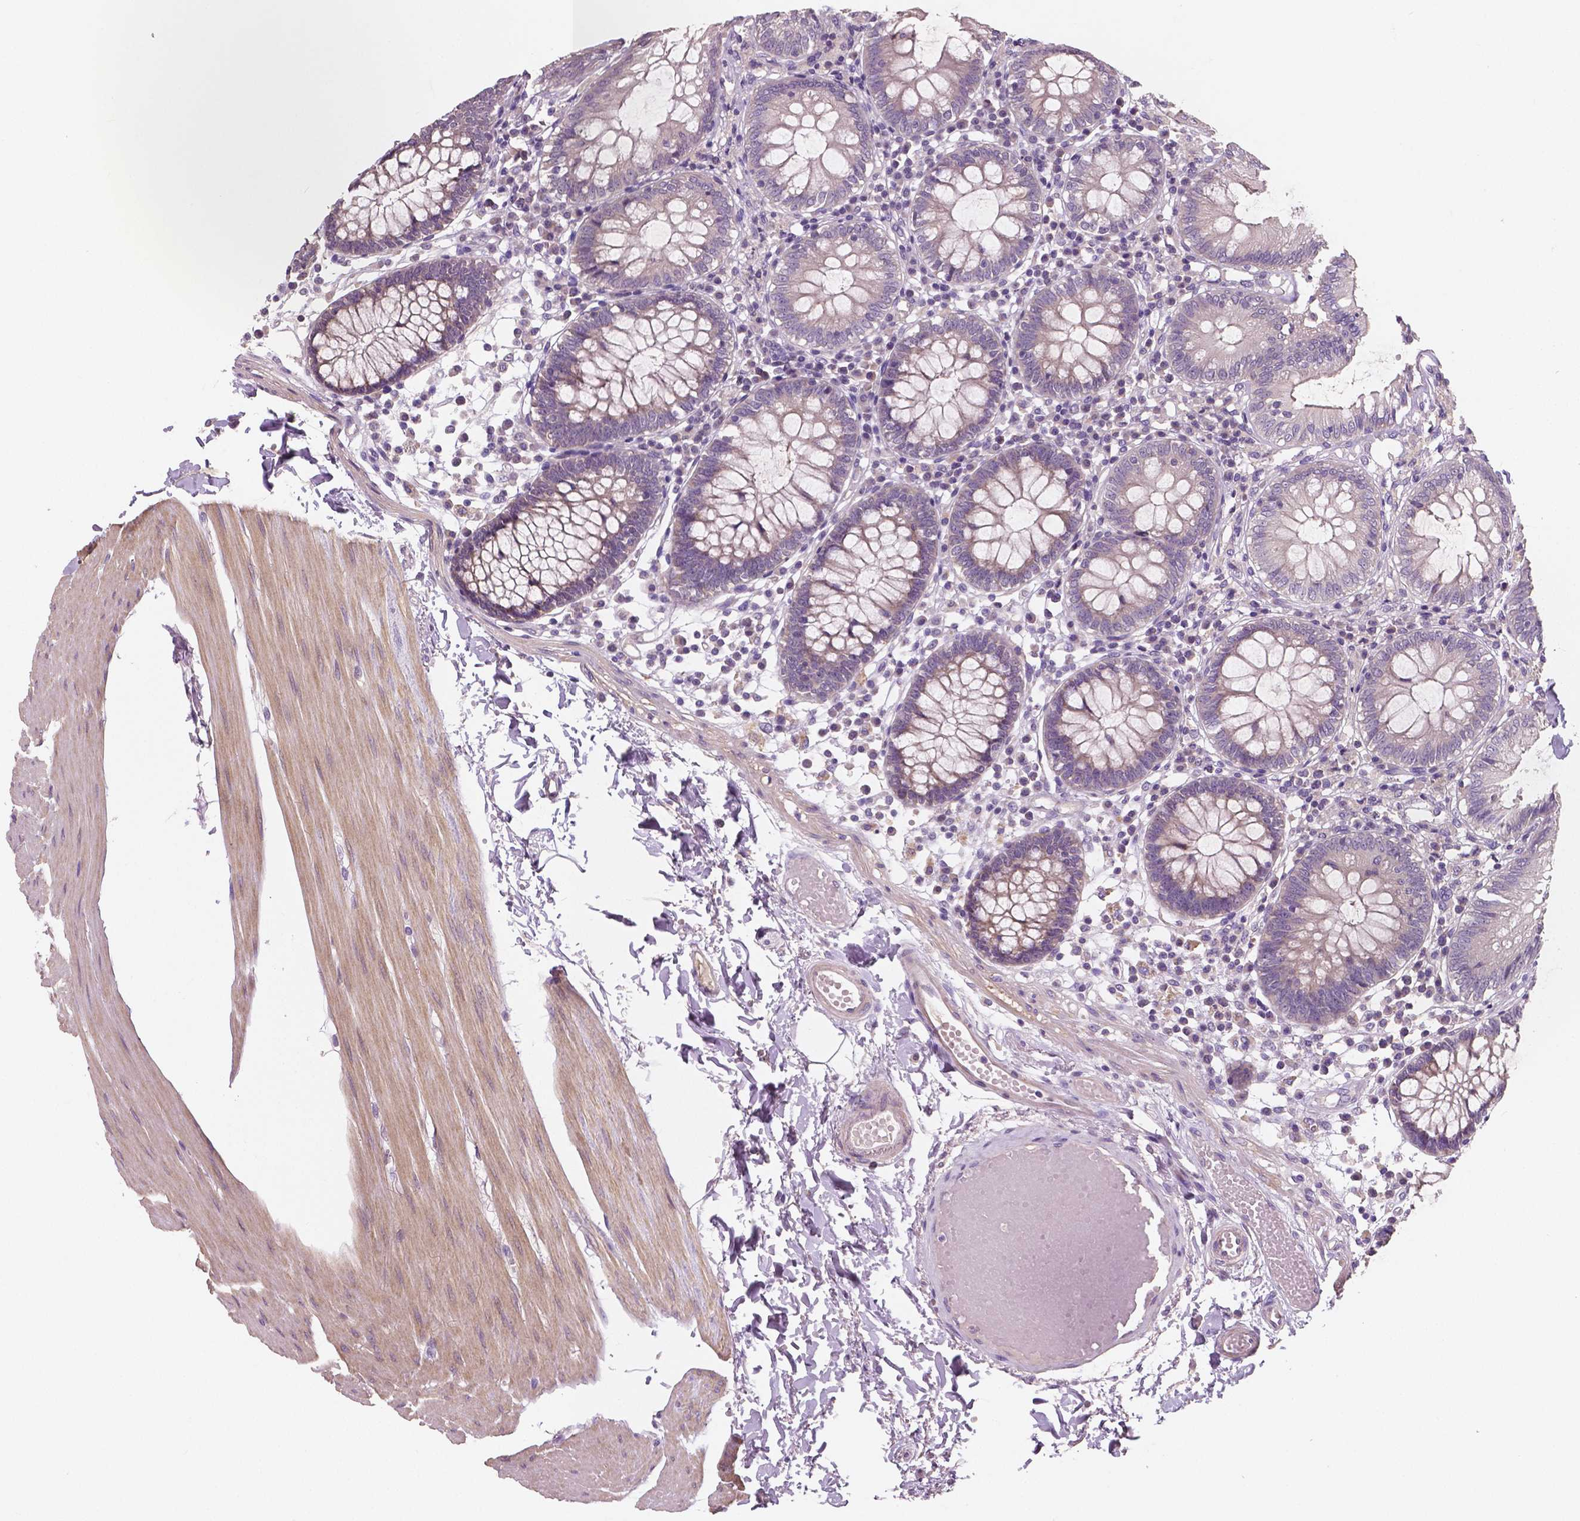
{"staining": {"intensity": "weak", "quantity": ">75%", "location": "cytoplasmic/membranous"}, "tissue": "colon", "cell_type": "Endothelial cells", "image_type": "normal", "snomed": [{"axis": "morphology", "description": "Normal tissue, NOS"}, {"axis": "morphology", "description": "Adenocarcinoma, NOS"}, {"axis": "topography", "description": "Colon"}], "caption": "The immunohistochemical stain highlights weak cytoplasmic/membranous expression in endothelial cells of unremarkable colon.", "gene": "LSM14B", "patient": {"sex": "male", "age": 83}}